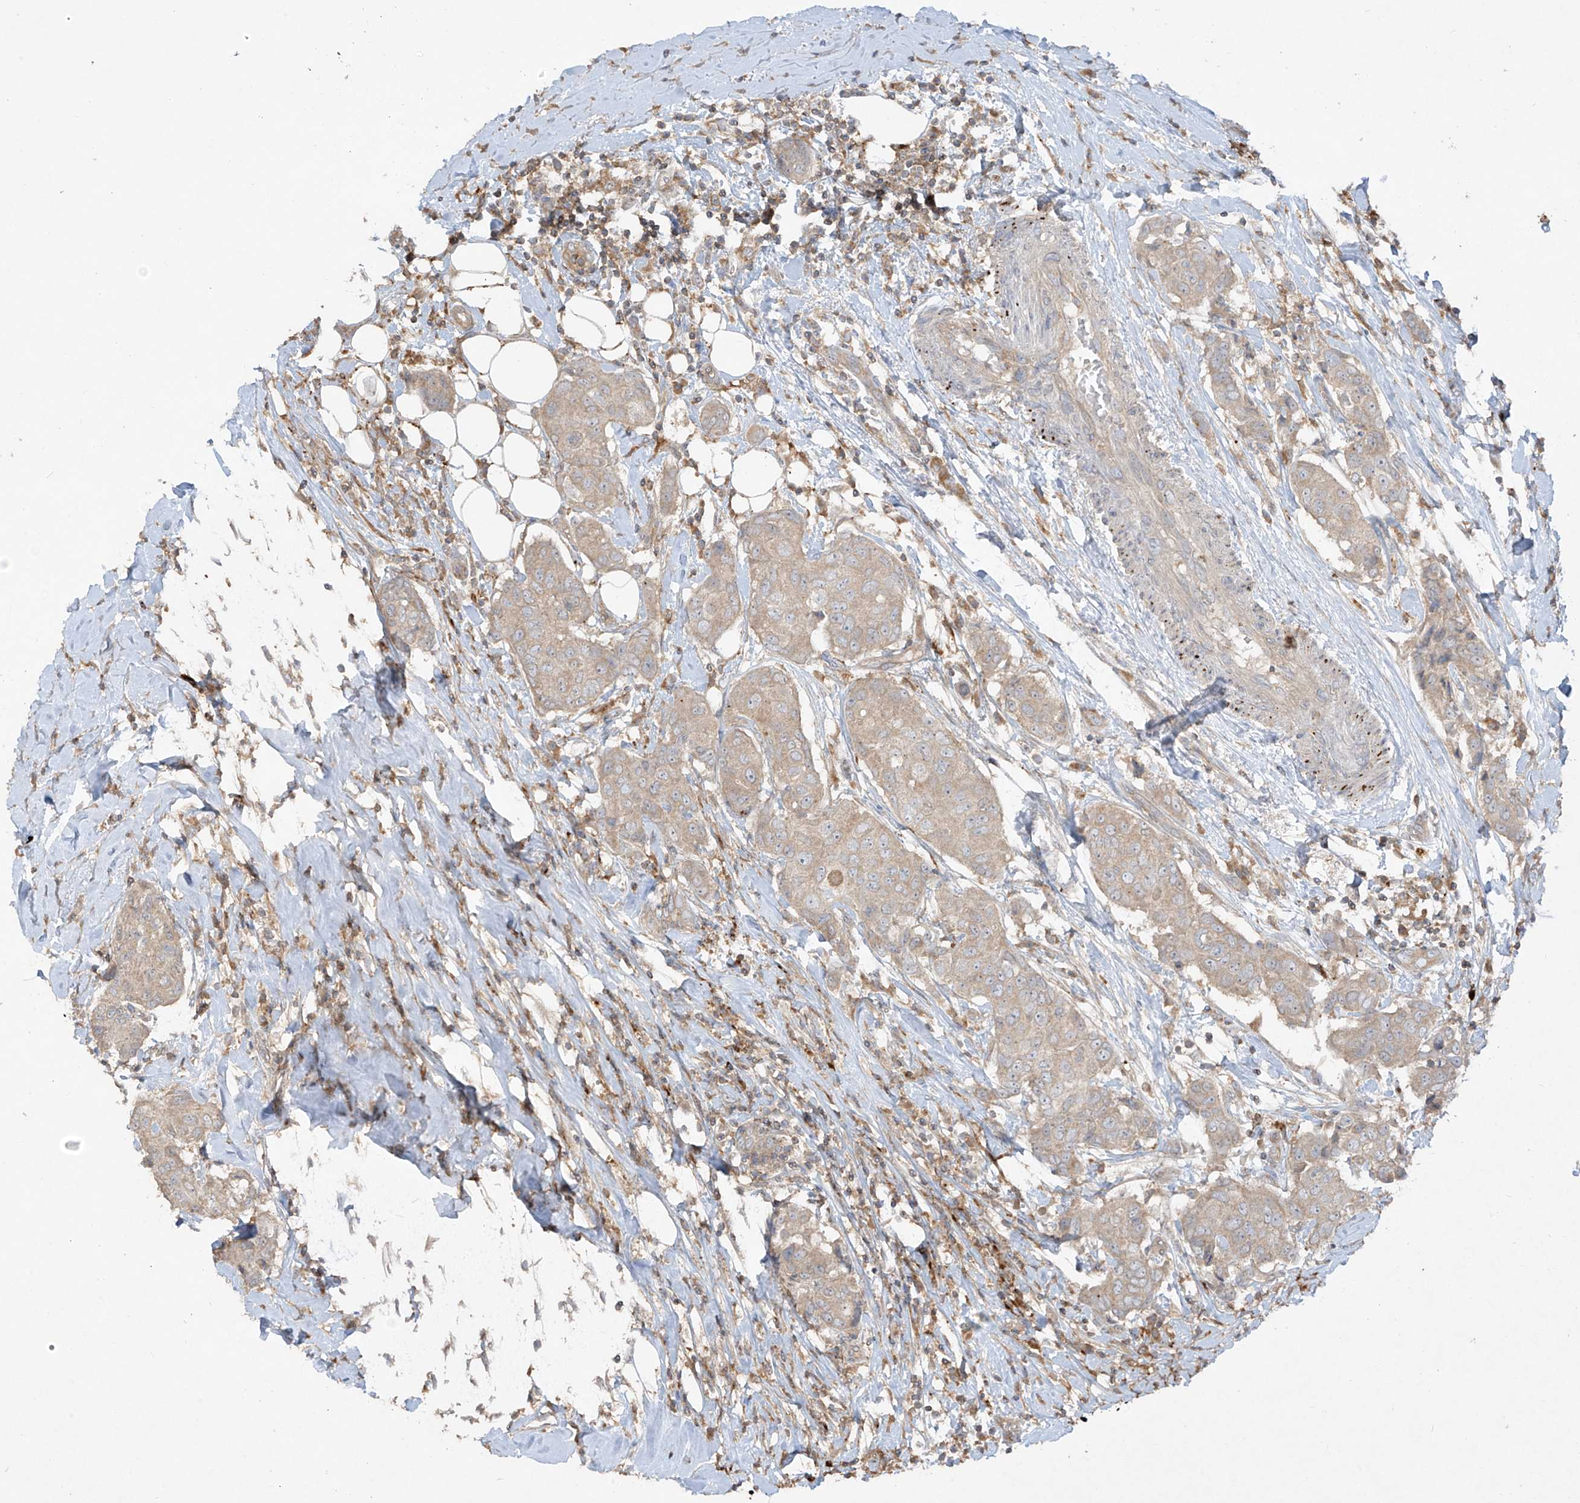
{"staining": {"intensity": "weak", "quantity": ">75%", "location": "cytoplasmic/membranous"}, "tissue": "breast cancer", "cell_type": "Tumor cells", "image_type": "cancer", "snomed": [{"axis": "morphology", "description": "Duct carcinoma"}, {"axis": "topography", "description": "Breast"}], "caption": "Protein analysis of breast cancer (infiltrating ductal carcinoma) tissue reveals weak cytoplasmic/membranous staining in about >75% of tumor cells.", "gene": "LDAH", "patient": {"sex": "female", "age": 80}}